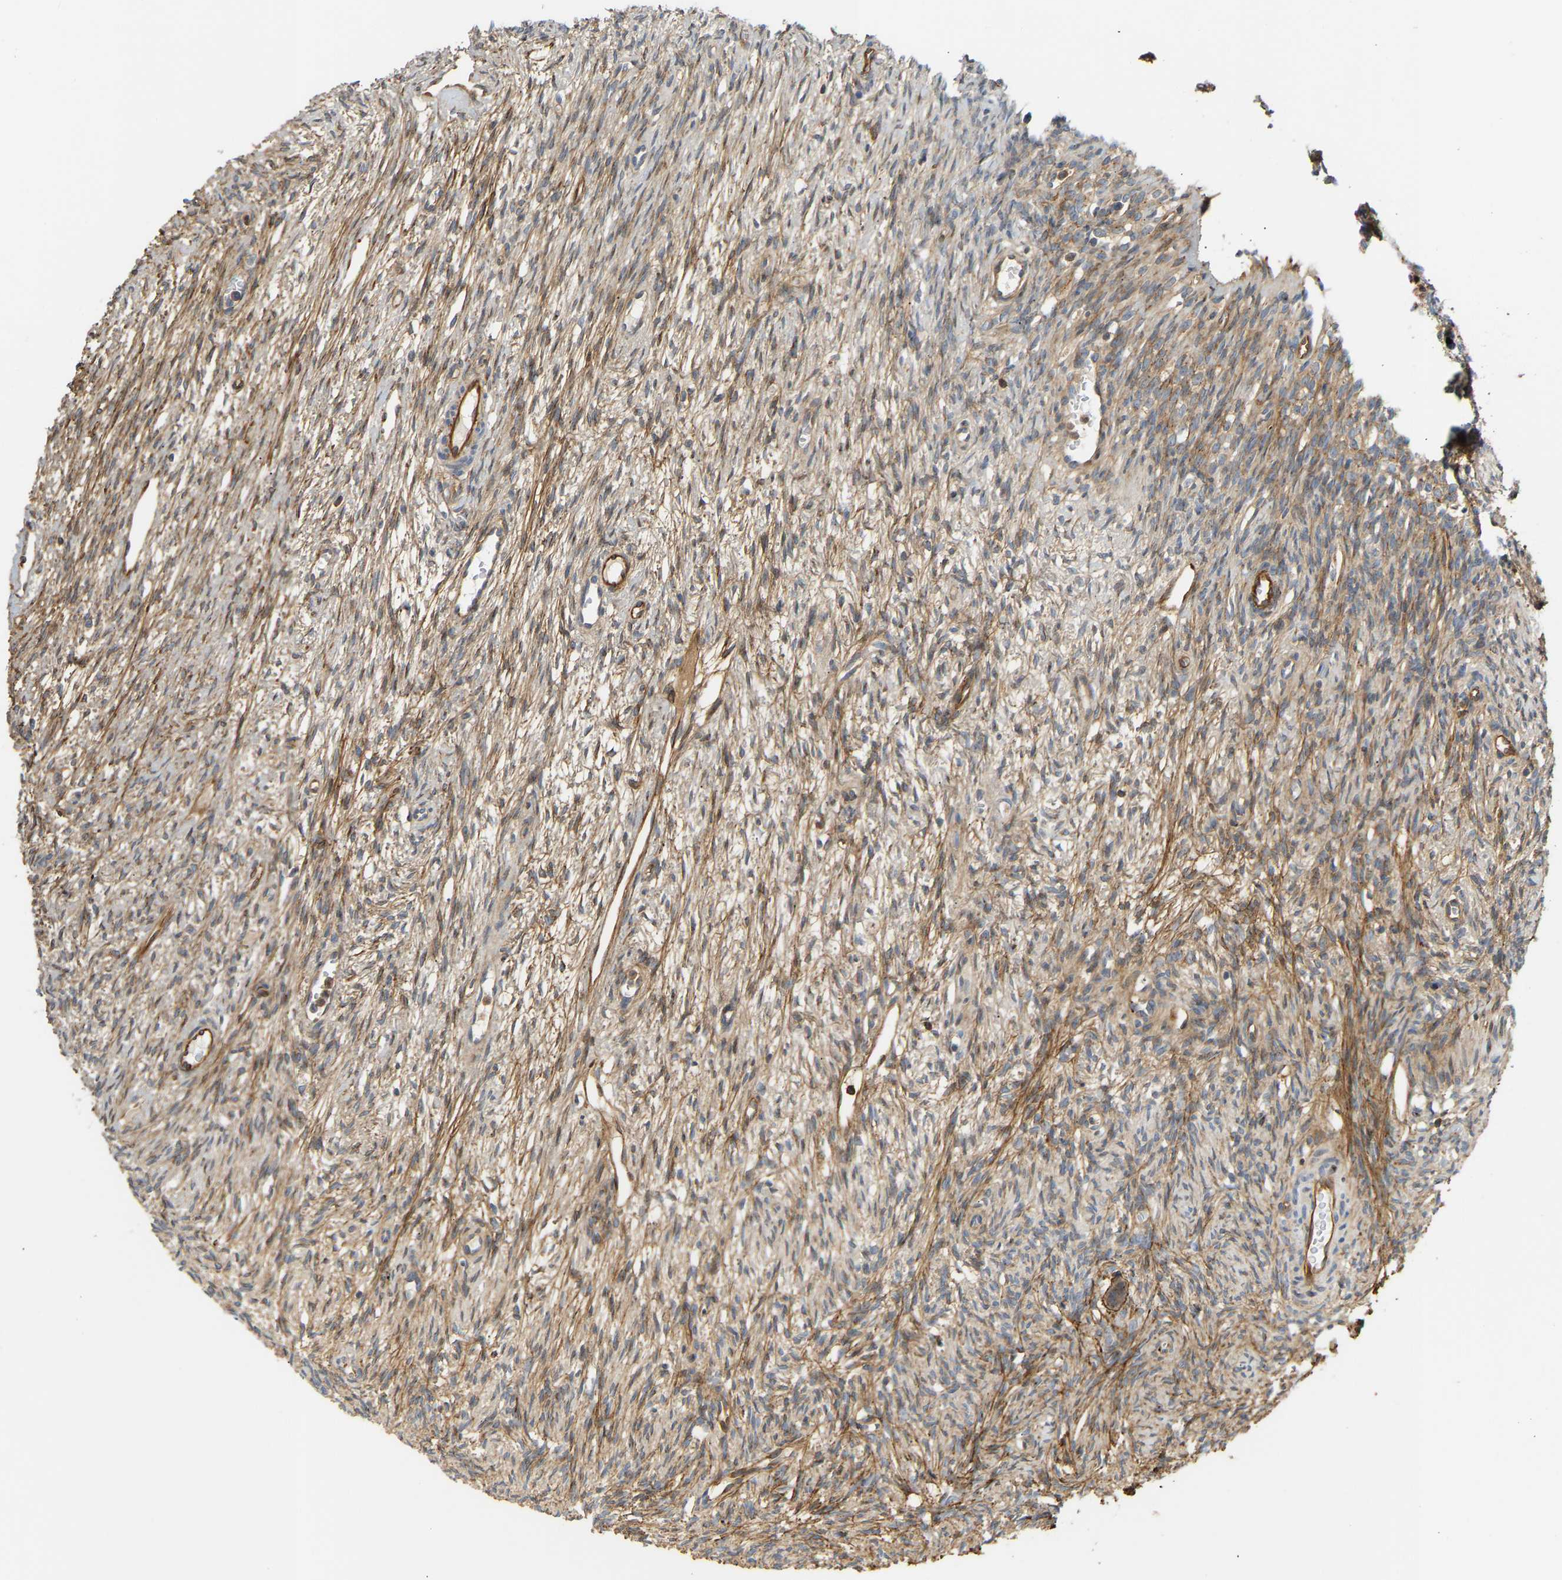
{"staining": {"intensity": "strong", "quantity": ">75%", "location": "cytoplasmic/membranous"}, "tissue": "ovary", "cell_type": "Follicle cells", "image_type": "normal", "snomed": [{"axis": "morphology", "description": "Normal tissue, NOS"}, {"axis": "topography", "description": "Ovary"}], "caption": "DAB (3,3'-diaminobenzidine) immunohistochemical staining of normal ovary reveals strong cytoplasmic/membranous protein staining in approximately >75% of follicle cells.", "gene": "PLCG2", "patient": {"sex": "female", "age": 33}}